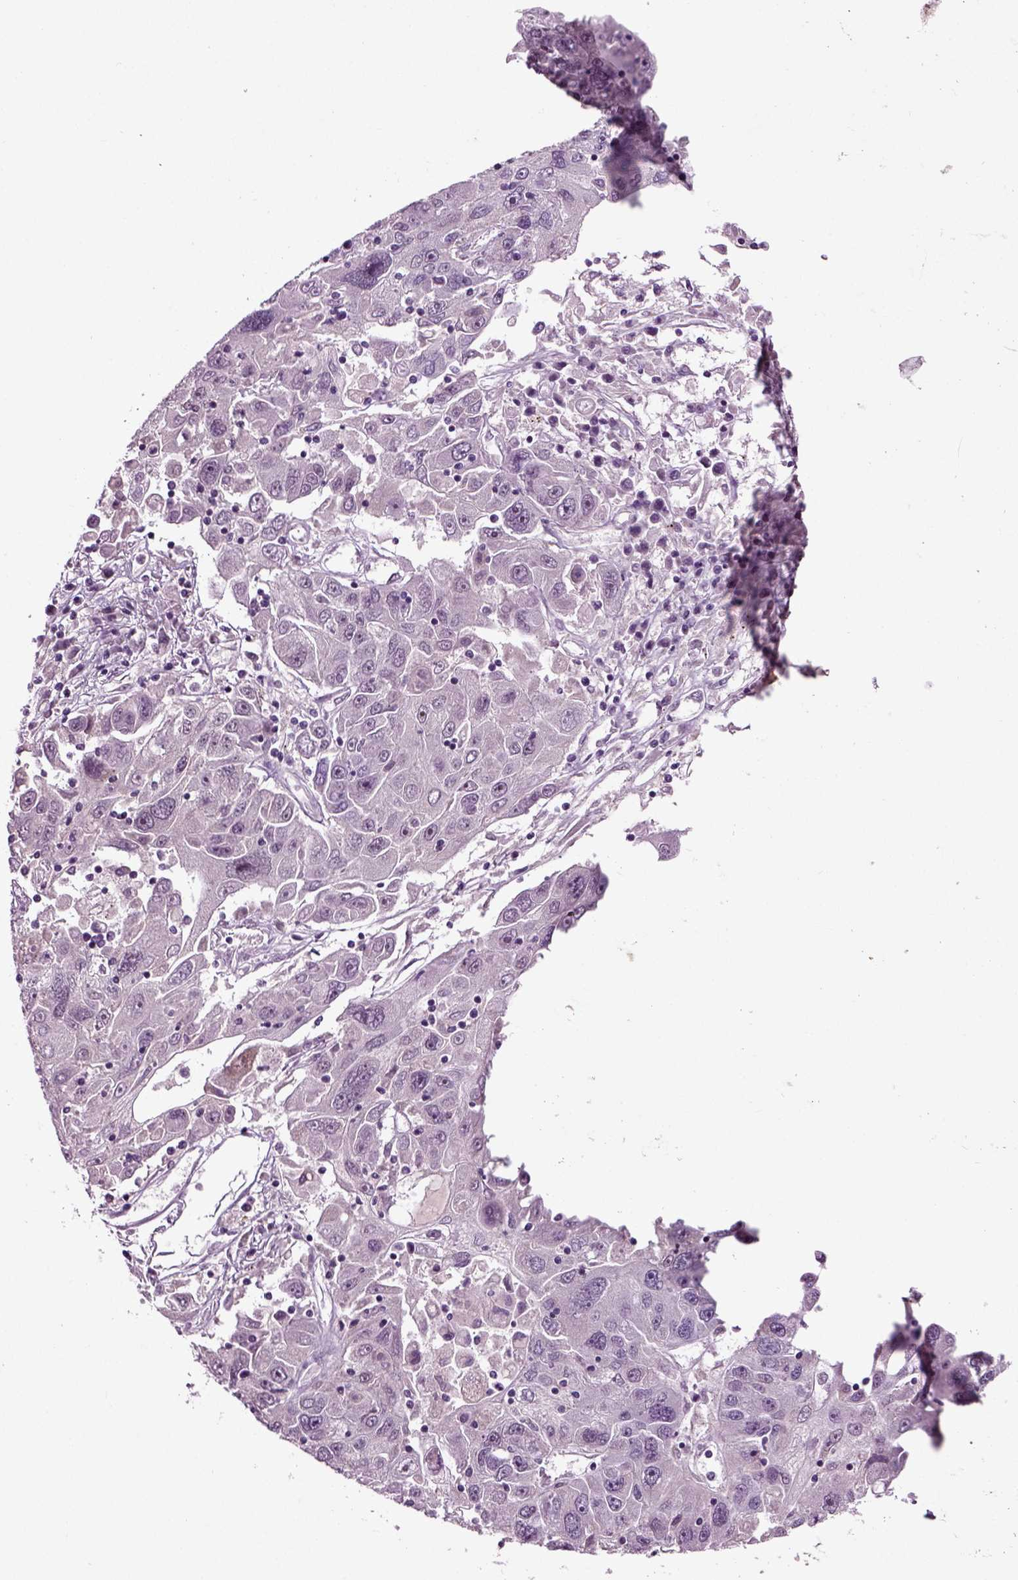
{"staining": {"intensity": "negative", "quantity": "none", "location": "none"}, "tissue": "stomach cancer", "cell_type": "Tumor cells", "image_type": "cancer", "snomed": [{"axis": "morphology", "description": "Adenocarcinoma, NOS"}, {"axis": "topography", "description": "Stomach"}], "caption": "Stomach cancer (adenocarcinoma) stained for a protein using immunohistochemistry (IHC) shows no expression tumor cells.", "gene": "SPATA17", "patient": {"sex": "male", "age": 56}}